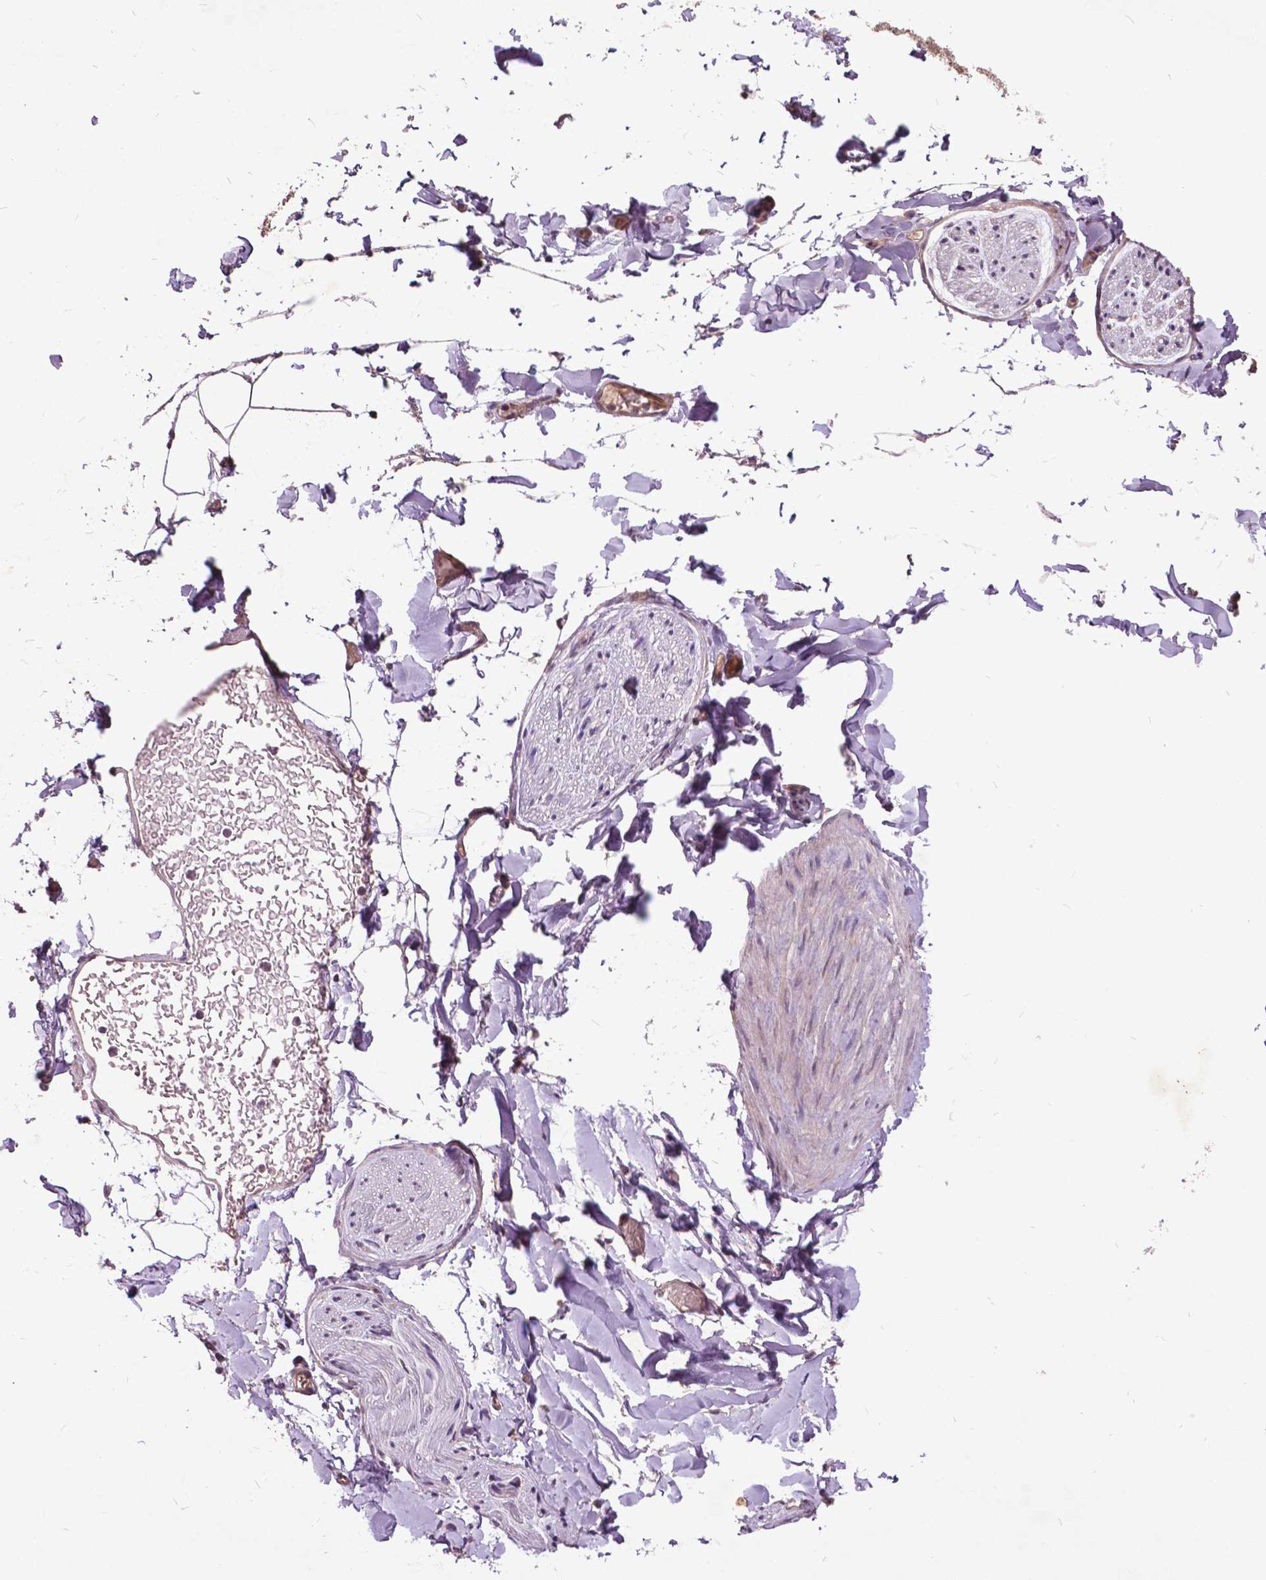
{"staining": {"intensity": "weak", "quantity": ">75%", "location": "cytoplasmic/membranous"}, "tissue": "adipose tissue", "cell_type": "Adipocytes", "image_type": "normal", "snomed": [{"axis": "morphology", "description": "Normal tissue, NOS"}, {"axis": "topography", "description": "Gallbladder"}, {"axis": "topography", "description": "Peripheral nerve tissue"}], "caption": "Adipose tissue stained with DAB immunohistochemistry (IHC) displays low levels of weak cytoplasmic/membranous positivity in about >75% of adipocytes.", "gene": "AP1S3", "patient": {"sex": "female", "age": 45}}